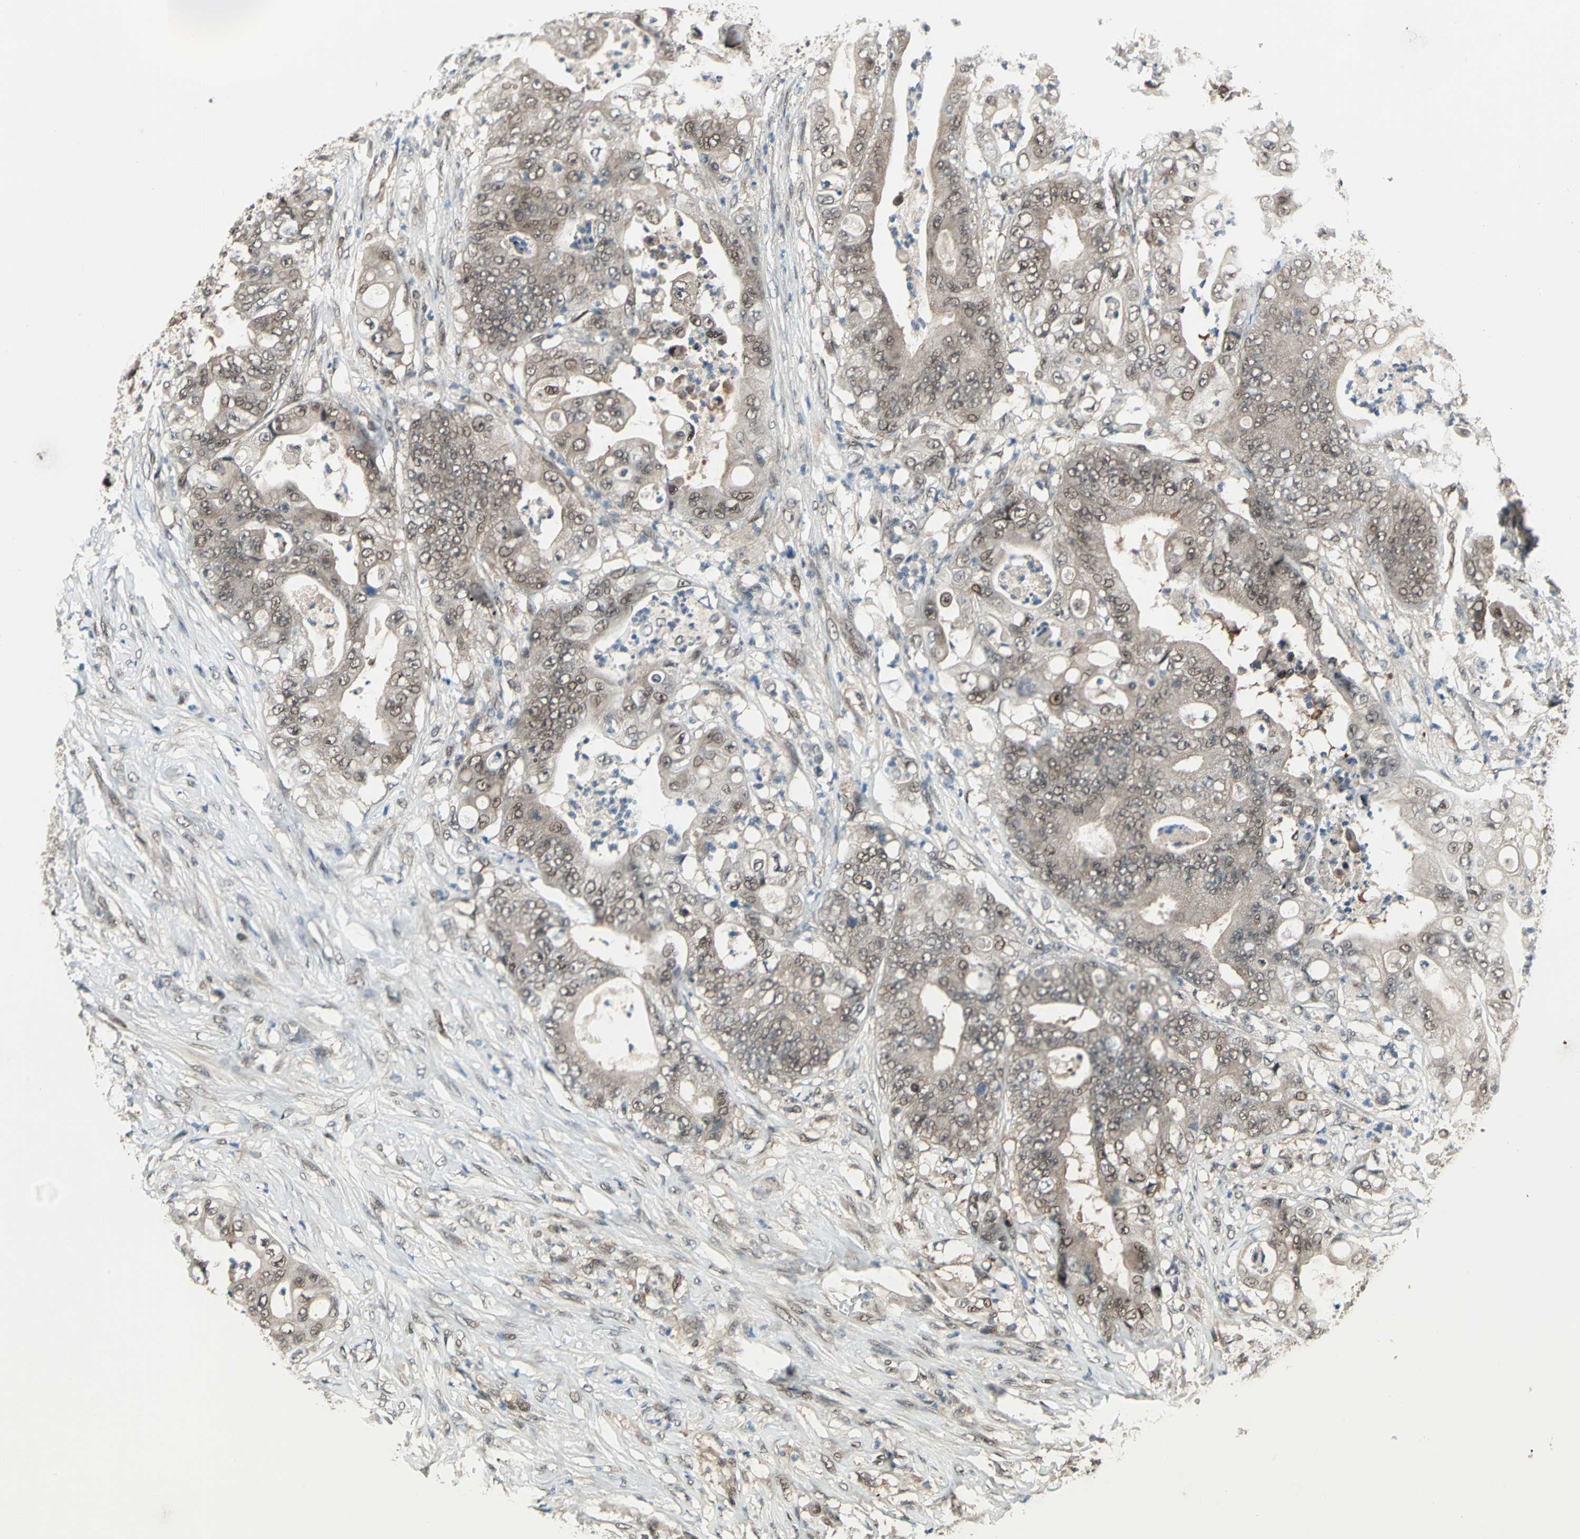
{"staining": {"intensity": "moderate", "quantity": ">75%", "location": "cytoplasmic/membranous,nuclear"}, "tissue": "stomach cancer", "cell_type": "Tumor cells", "image_type": "cancer", "snomed": [{"axis": "morphology", "description": "Adenocarcinoma, NOS"}, {"axis": "topography", "description": "Stomach"}], "caption": "Tumor cells display medium levels of moderate cytoplasmic/membranous and nuclear expression in about >75% of cells in stomach adenocarcinoma. The protein is shown in brown color, while the nuclei are stained blue.", "gene": "COPS5", "patient": {"sex": "female", "age": 73}}